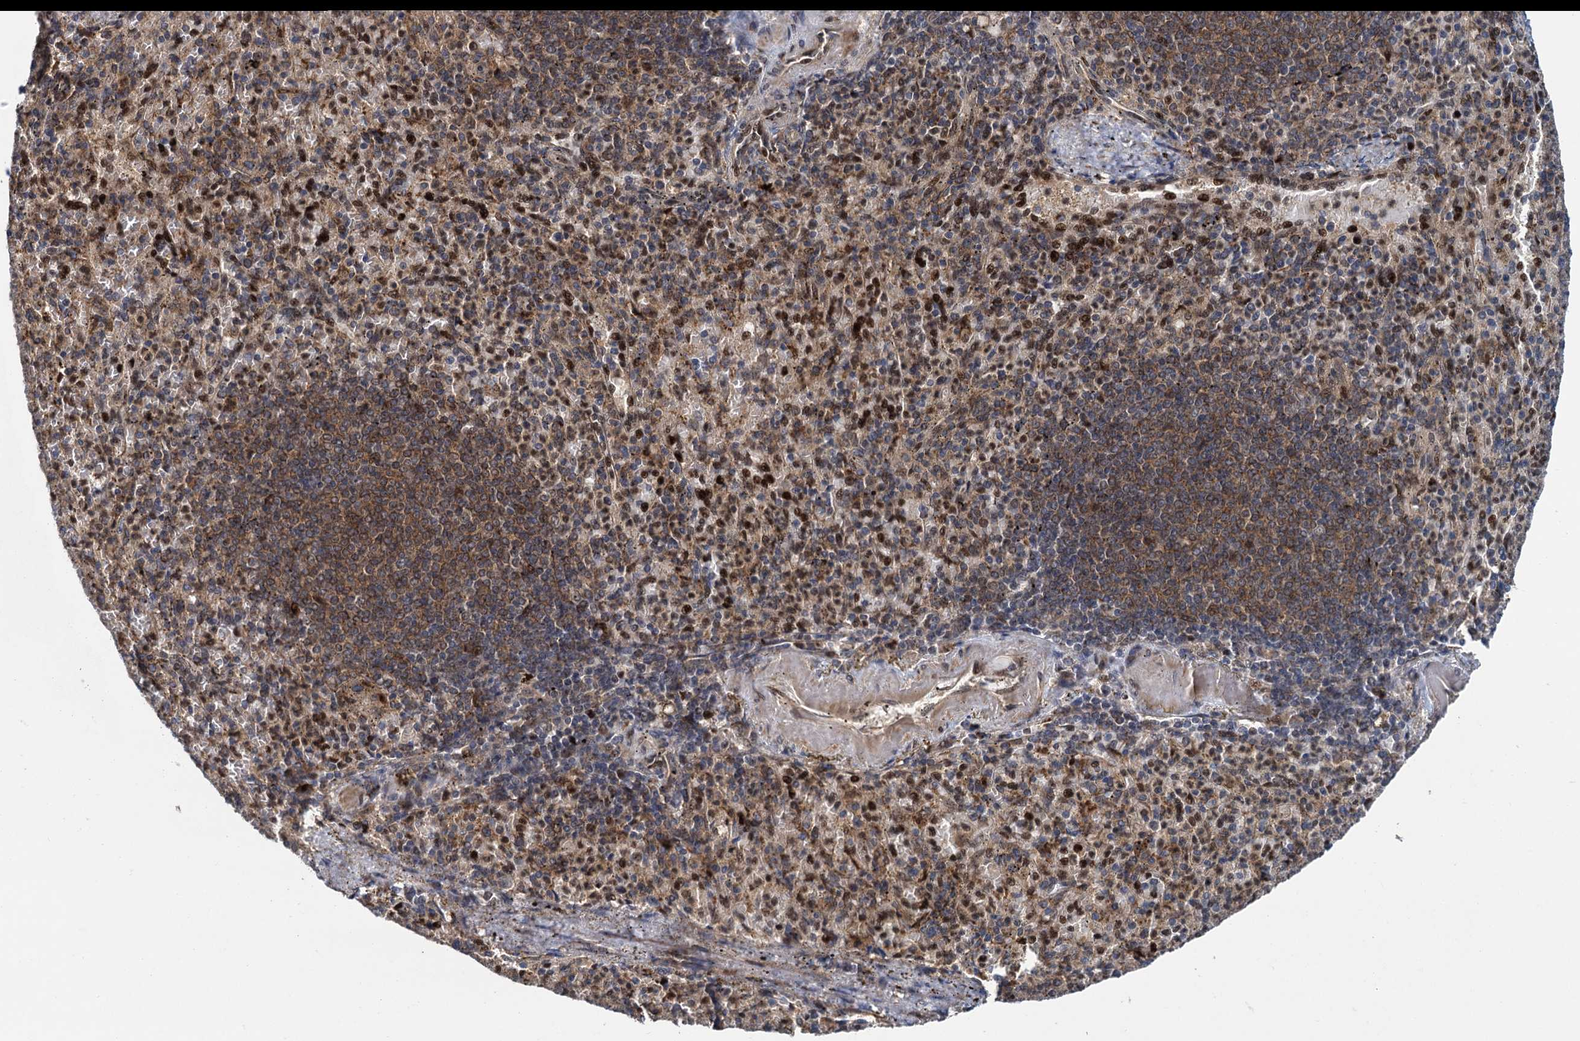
{"staining": {"intensity": "moderate", "quantity": "25%-75%", "location": "nuclear"}, "tissue": "spleen", "cell_type": "Cells in red pulp", "image_type": "normal", "snomed": [{"axis": "morphology", "description": "Normal tissue, NOS"}, {"axis": "topography", "description": "Spleen"}], "caption": "Spleen stained for a protein reveals moderate nuclear positivity in cells in red pulp. (IHC, brightfield microscopy, high magnification).", "gene": "GAL3ST4", "patient": {"sex": "female", "age": 74}}